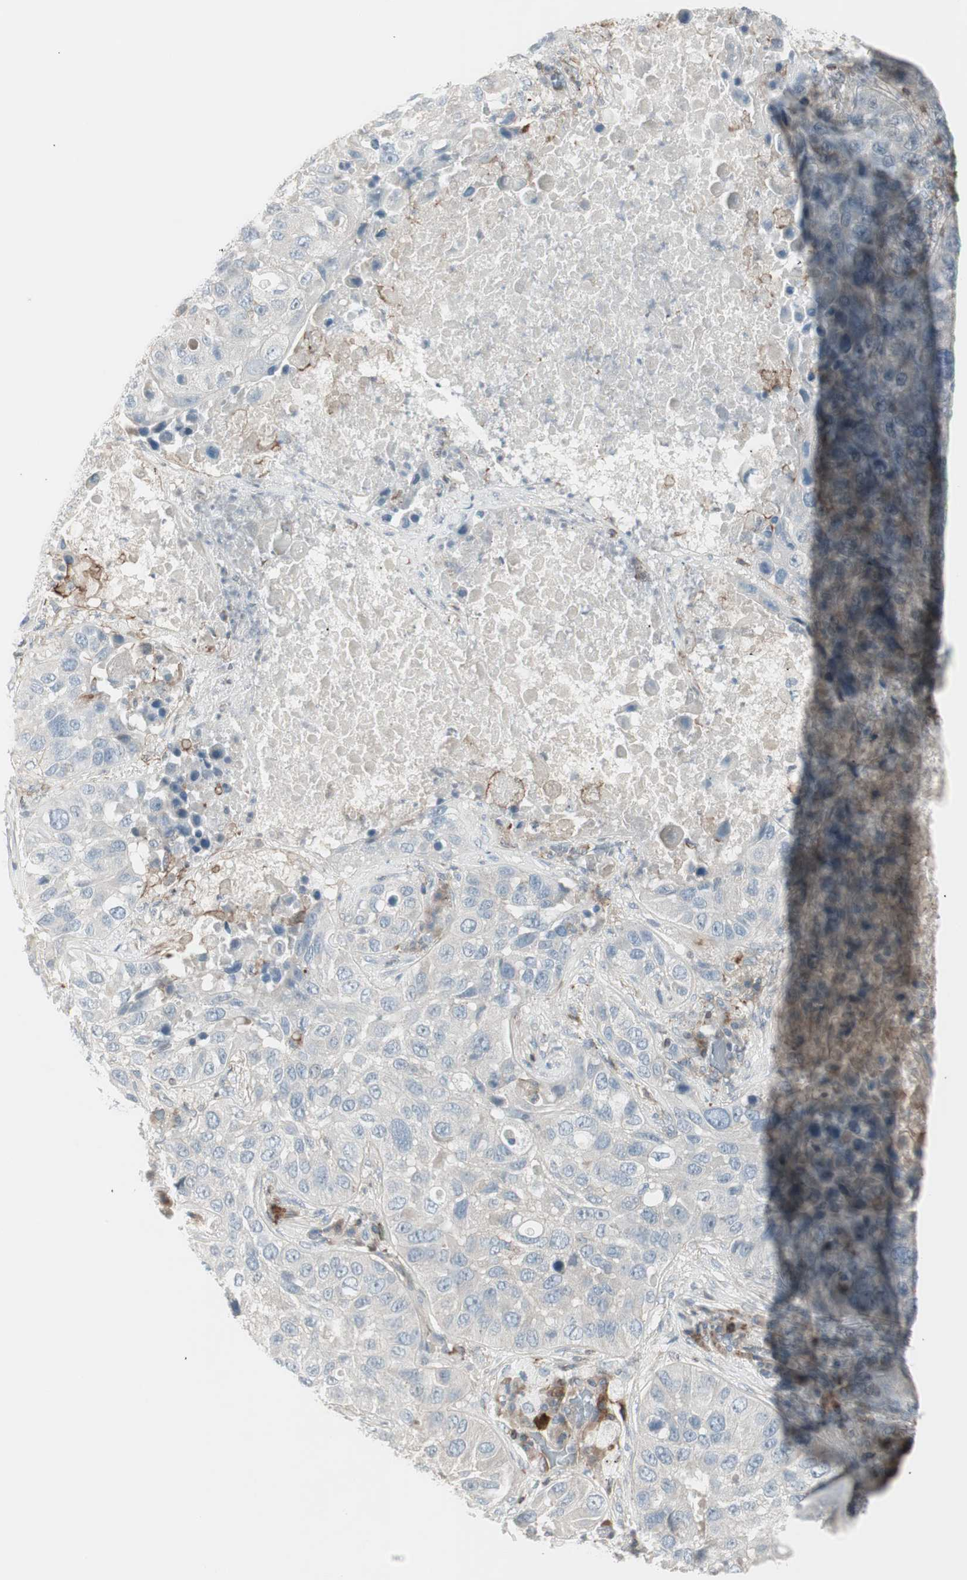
{"staining": {"intensity": "negative", "quantity": "none", "location": "none"}, "tissue": "lung cancer", "cell_type": "Tumor cells", "image_type": "cancer", "snomed": [{"axis": "morphology", "description": "Squamous cell carcinoma, NOS"}, {"axis": "topography", "description": "Lung"}], "caption": "Protein analysis of lung squamous cell carcinoma exhibits no significant positivity in tumor cells.", "gene": "MAP4K4", "patient": {"sex": "male", "age": 57}}